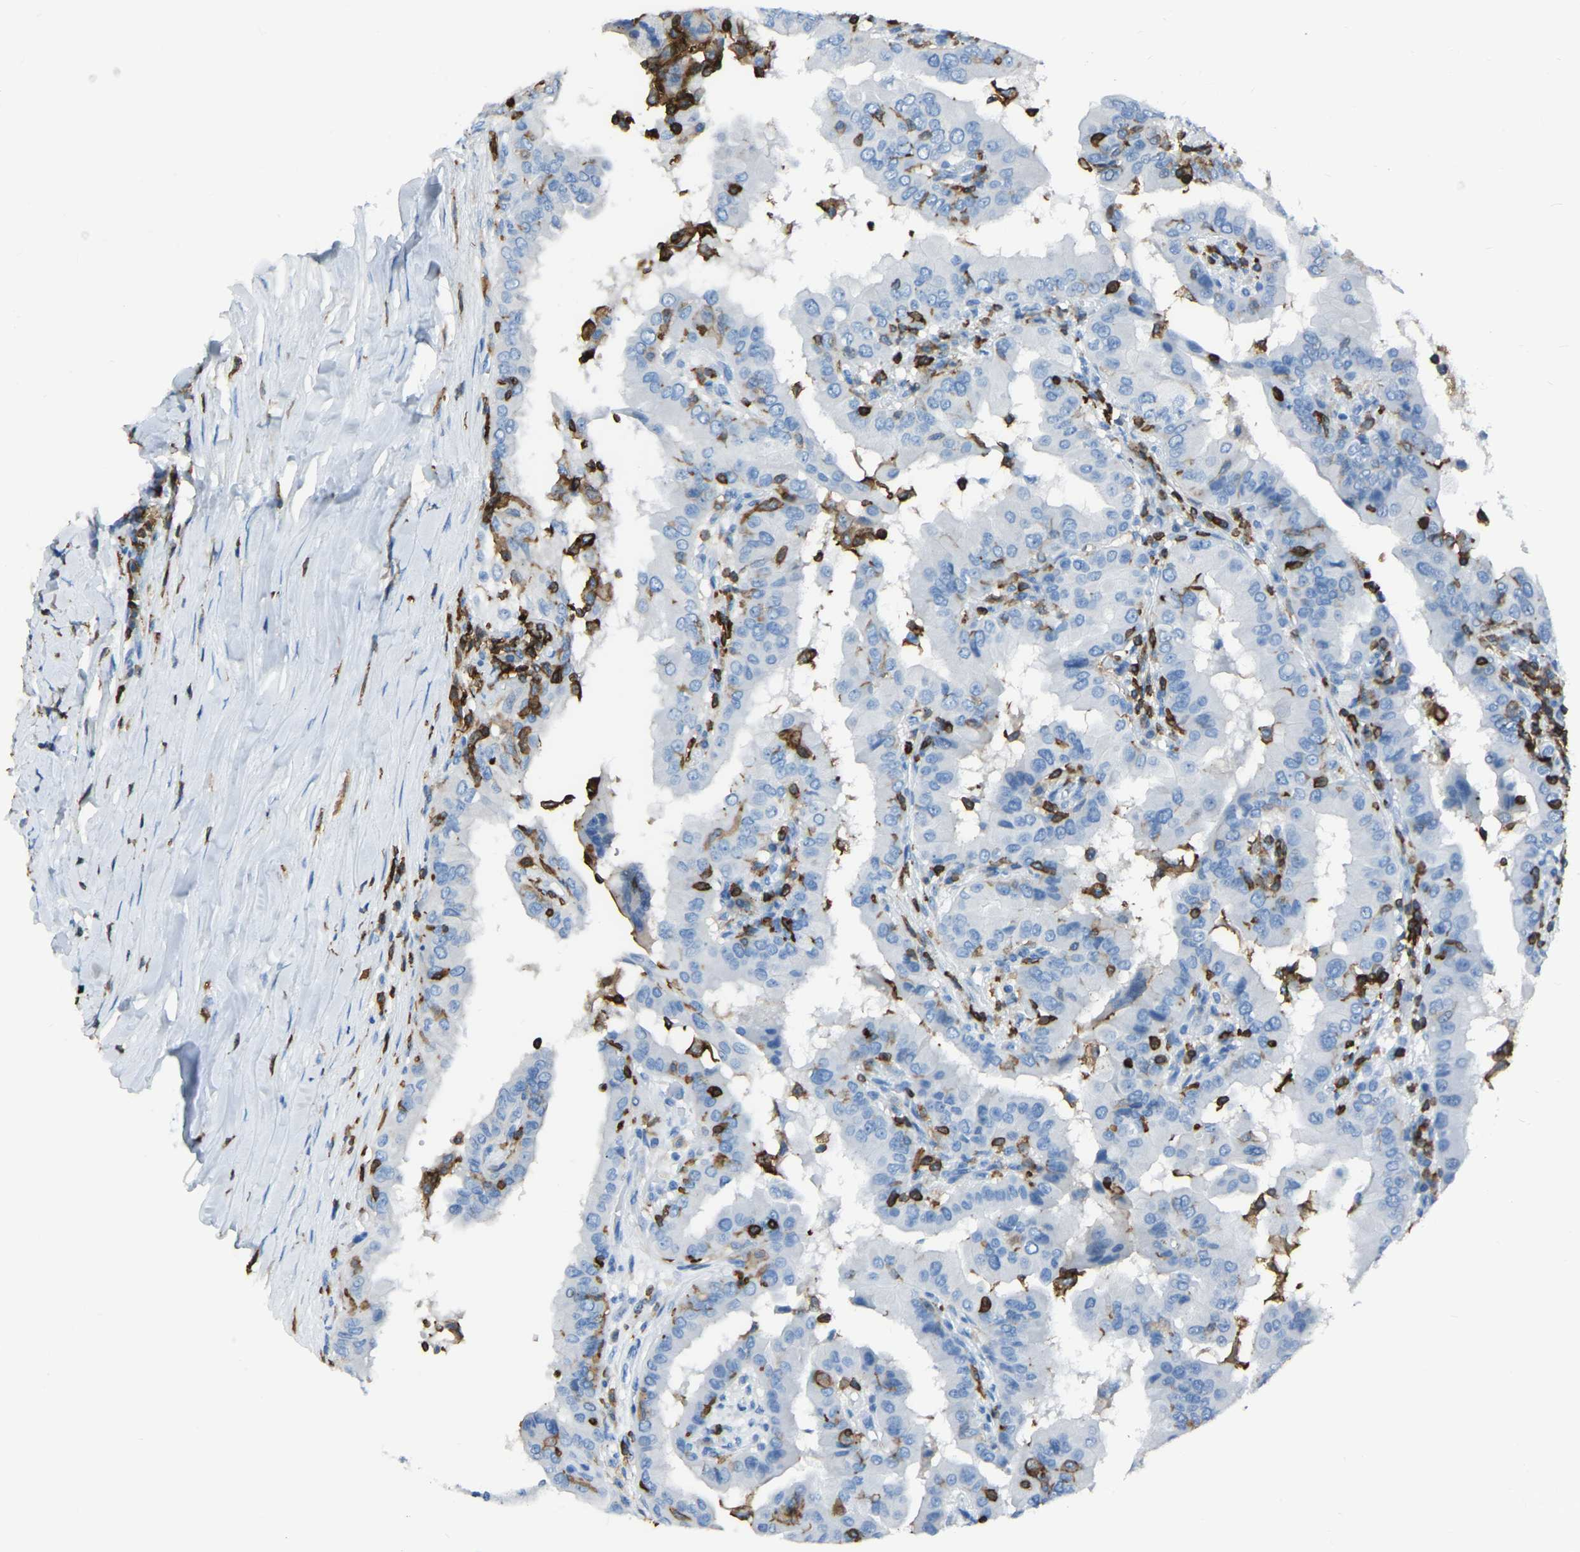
{"staining": {"intensity": "negative", "quantity": "none", "location": "none"}, "tissue": "thyroid cancer", "cell_type": "Tumor cells", "image_type": "cancer", "snomed": [{"axis": "morphology", "description": "Papillary adenocarcinoma, NOS"}, {"axis": "topography", "description": "Thyroid gland"}], "caption": "High magnification brightfield microscopy of thyroid cancer stained with DAB (3,3'-diaminobenzidine) (brown) and counterstained with hematoxylin (blue): tumor cells show no significant expression. (Immunohistochemistry, brightfield microscopy, high magnification).", "gene": "LSP1", "patient": {"sex": "male", "age": 33}}